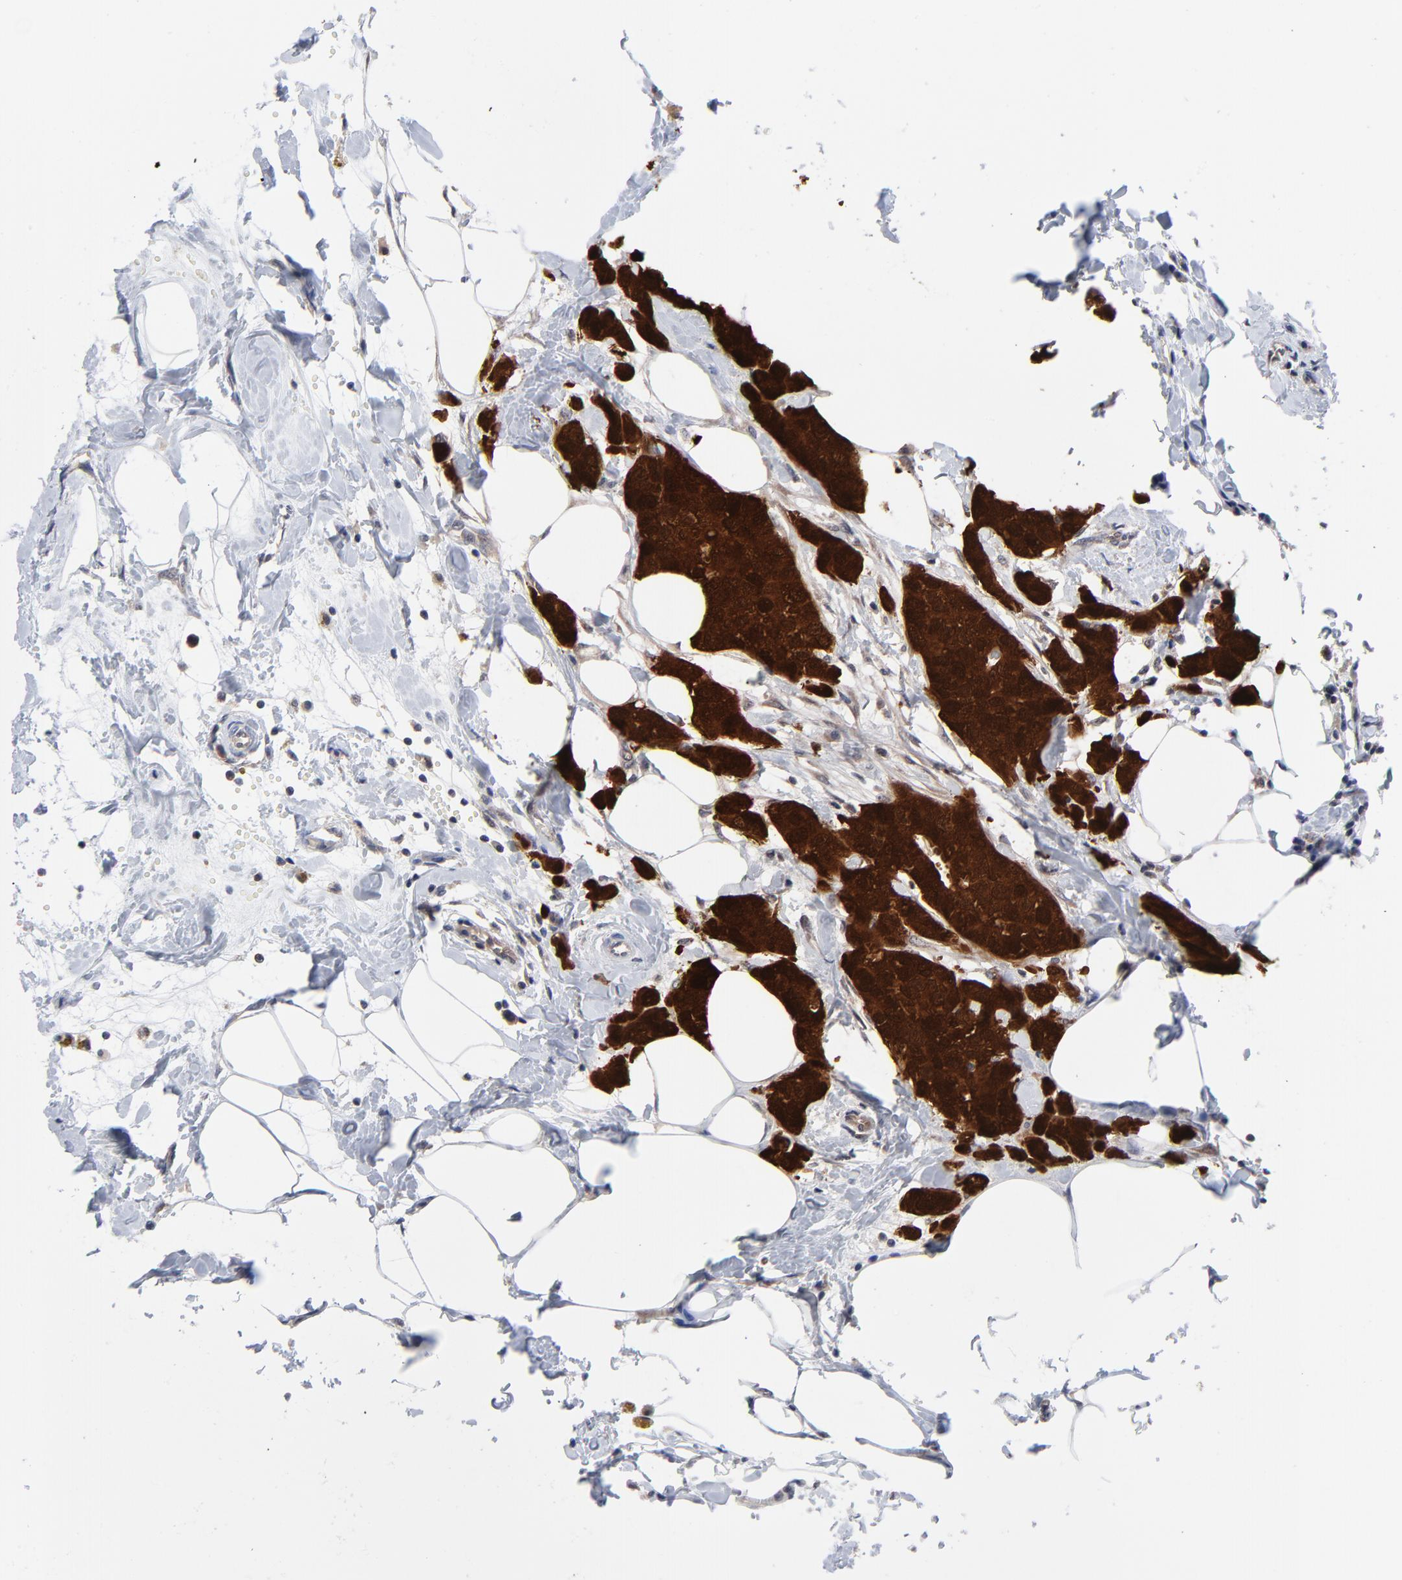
{"staining": {"intensity": "strong", "quantity": ">75%", "location": "cytoplasmic/membranous,nuclear"}, "tissue": "breast cancer", "cell_type": "Tumor cells", "image_type": "cancer", "snomed": [{"axis": "morphology", "description": "Normal tissue, NOS"}, {"axis": "morphology", "description": "Duct carcinoma"}, {"axis": "topography", "description": "Breast"}], "caption": "Brown immunohistochemical staining in human infiltrating ductal carcinoma (breast) displays strong cytoplasmic/membranous and nuclear positivity in about >75% of tumor cells.", "gene": "RPS6KB1", "patient": {"sex": "female", "age": 50}}